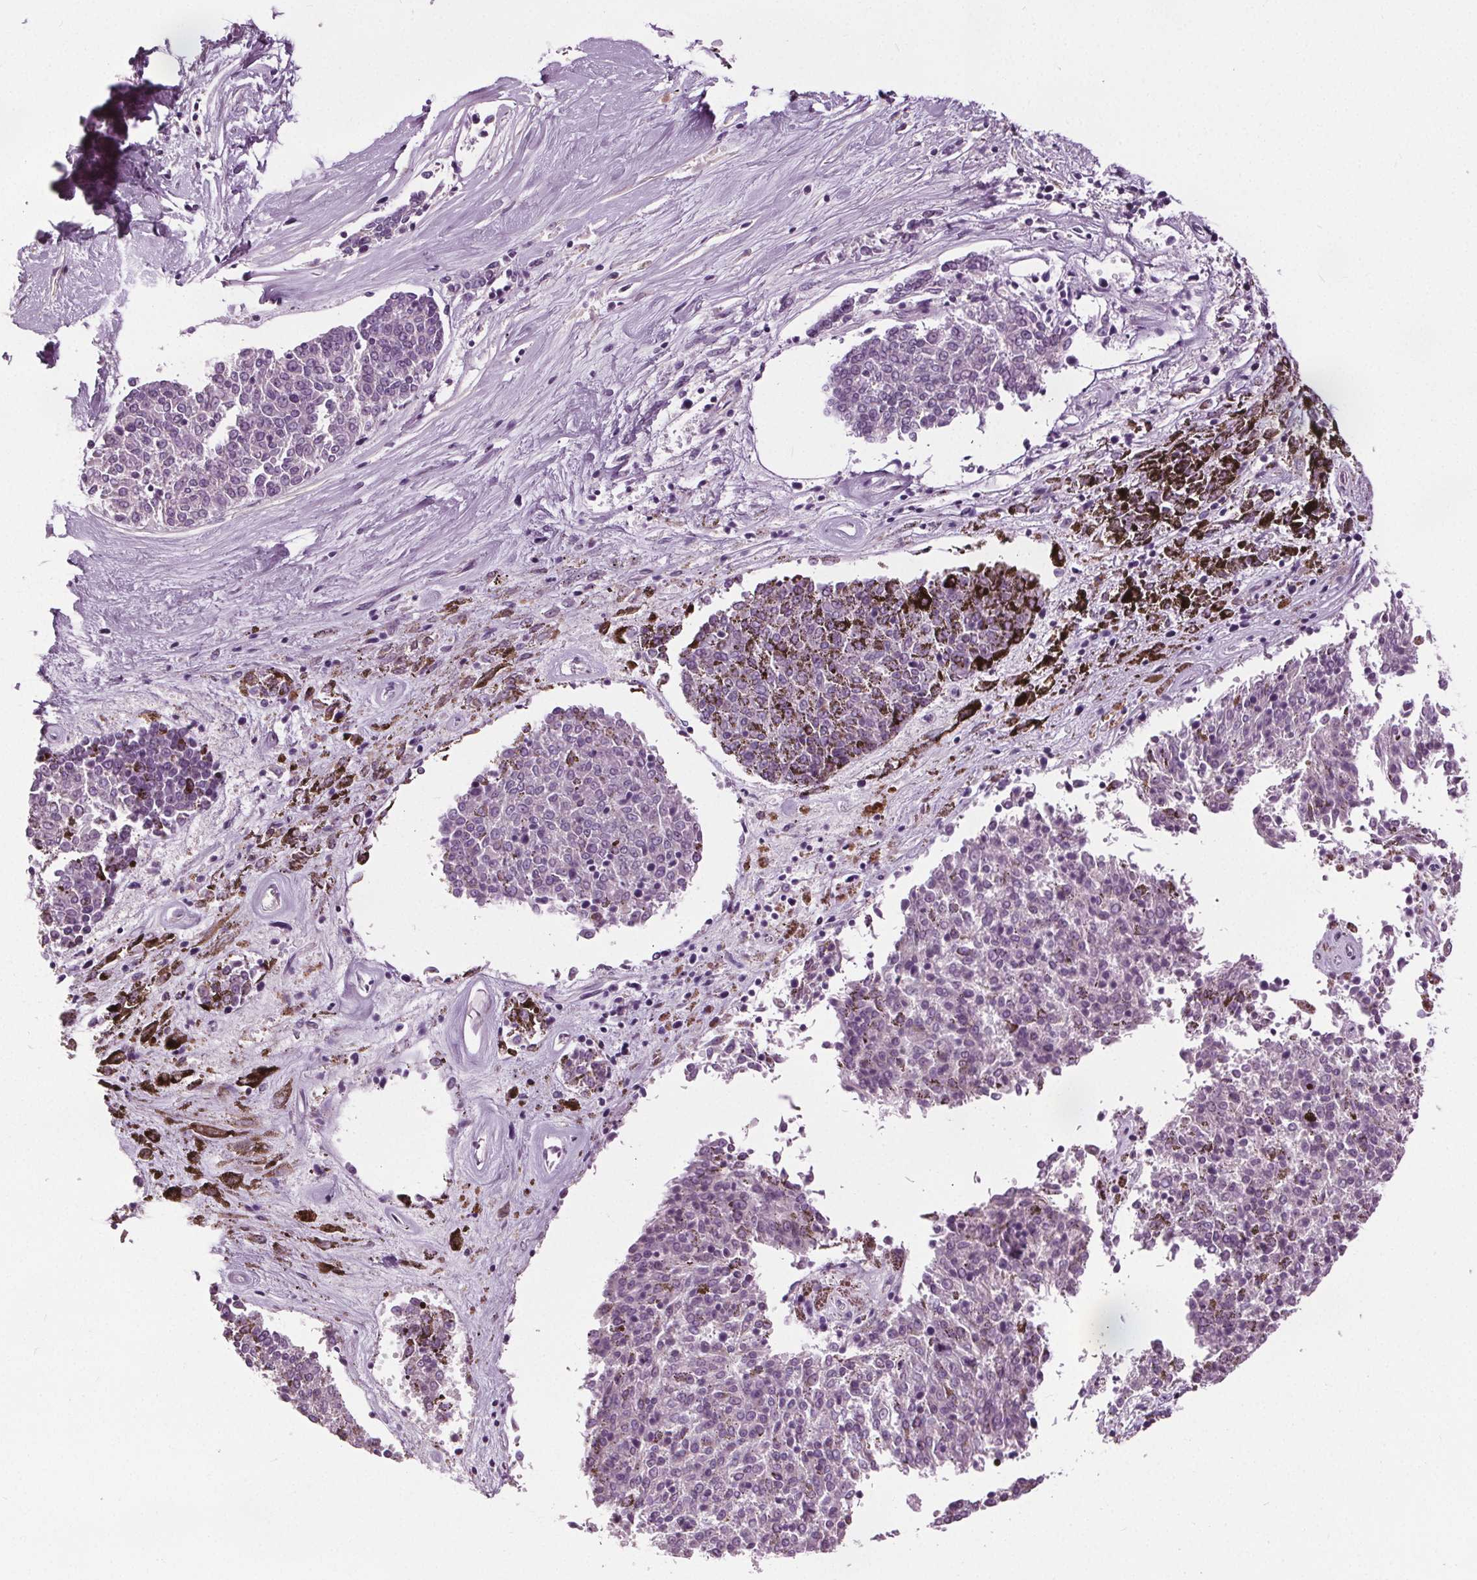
{"staining": {"intensity": "negative", "quantity": "none", "location": "none"}, "tissue": "melanoma", "cell_type": "Tumor cells", "image_type": "cancer", "snomed": [{"axis": "morphology", "description": "Malignant melanoma, NOS"}, {"axis": "topography", "description": "Skin"}], "caption": "High power microscopy image of an IHC micrograph of malignant melanoma, revealing no significant expression in tumor cells.", "gene": "RASA1", "patient": {"sex": "female", "age": 72}}